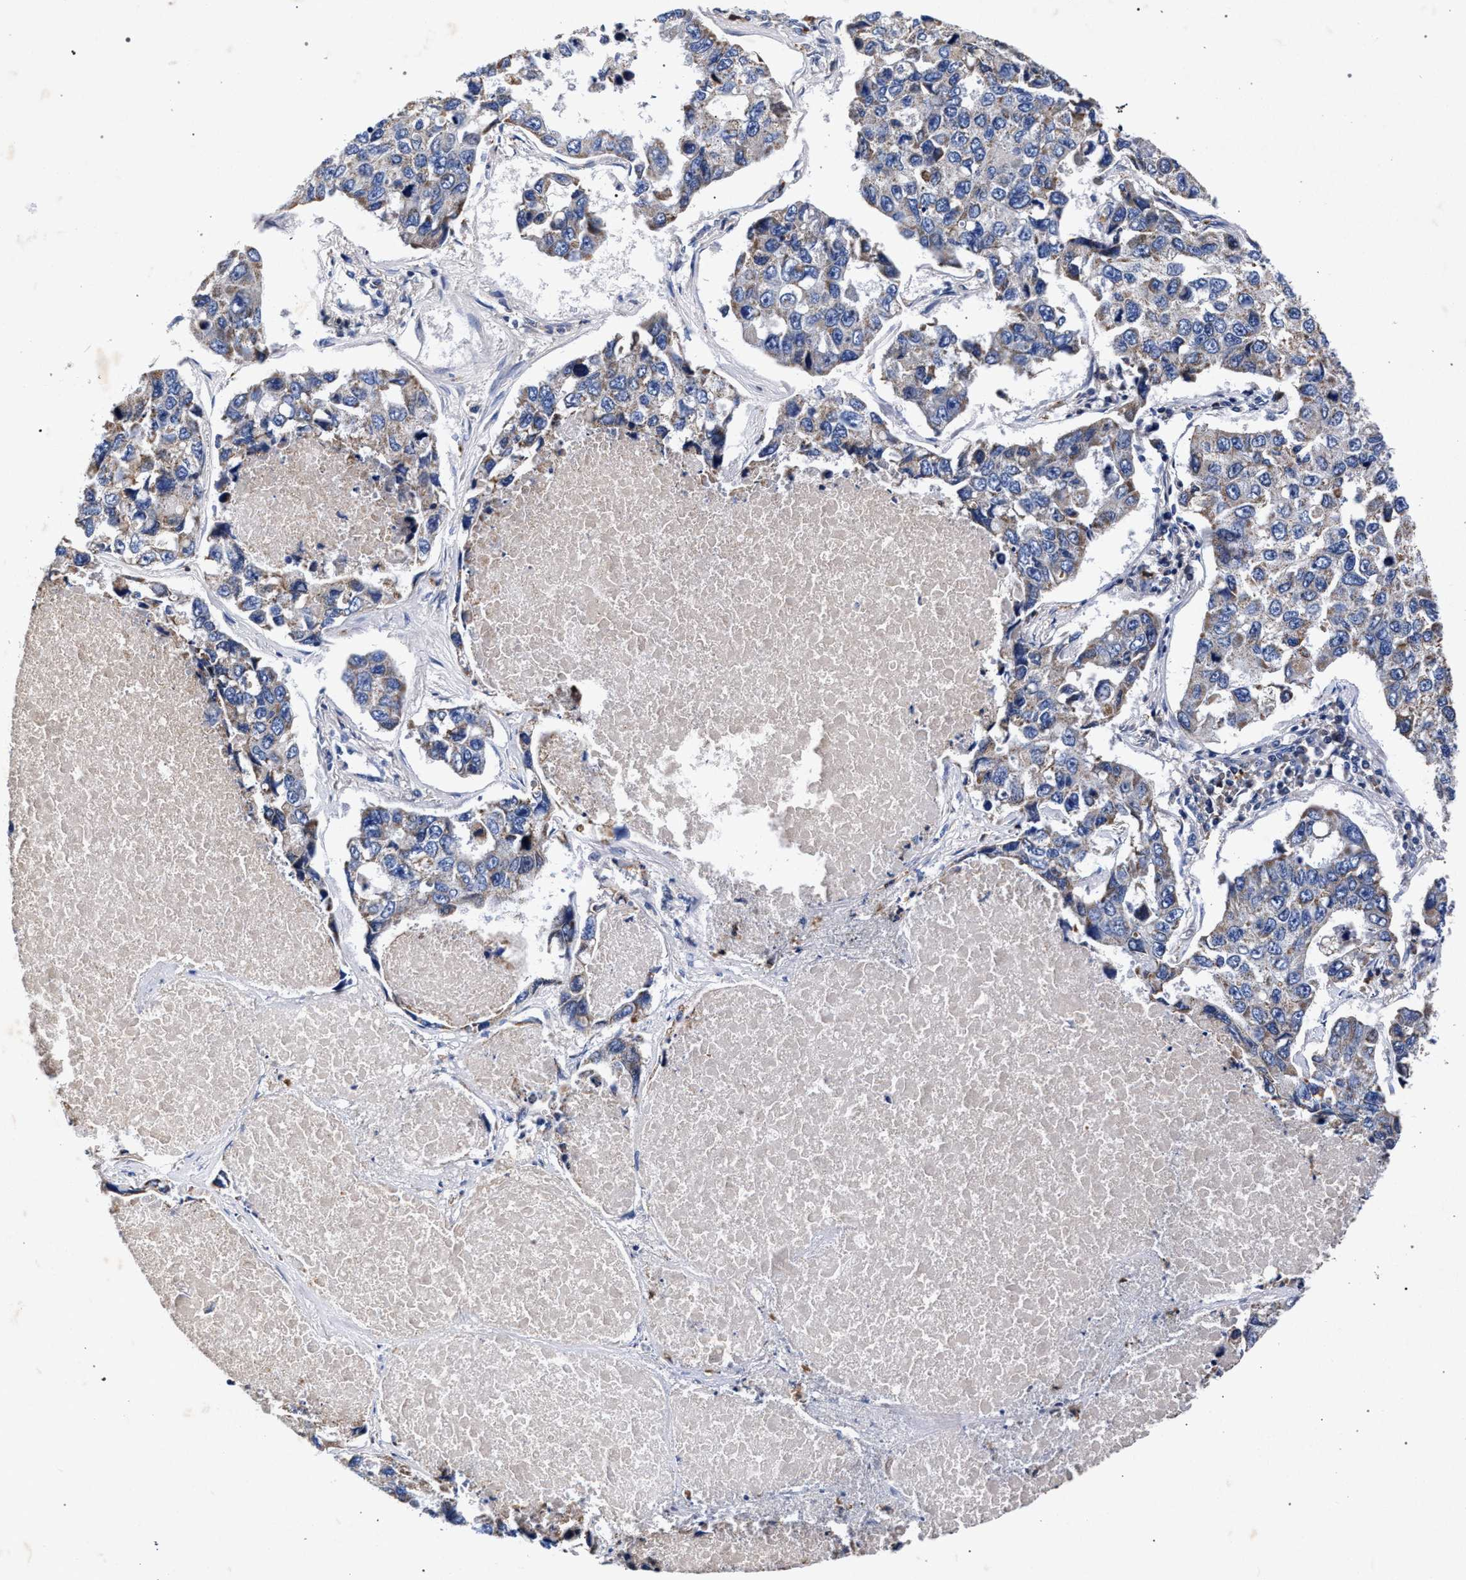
{"staining": {"intensity": "weak", "quantity": "<25%", "location": "cytoplasmic/membranous"}, "tissue": "lung cancer", "cell_type": "Tumor cells", "image_type": "cancer", "snomed": [{"axis": "morphology", "description": "Adenocarcinoma, NOS"}, {"axis": "topography", "description": "Lung"}], "caption": "Immunohistochemical staining of lung cancer (adenocarcinoma) exhibits no significant staining in tumor cells. (DAB immunohistochemistry (IHC) with hematoxylin counter stain).", "gene": "HSD17B14", "patient": {"sex": "male", "age": 64}}